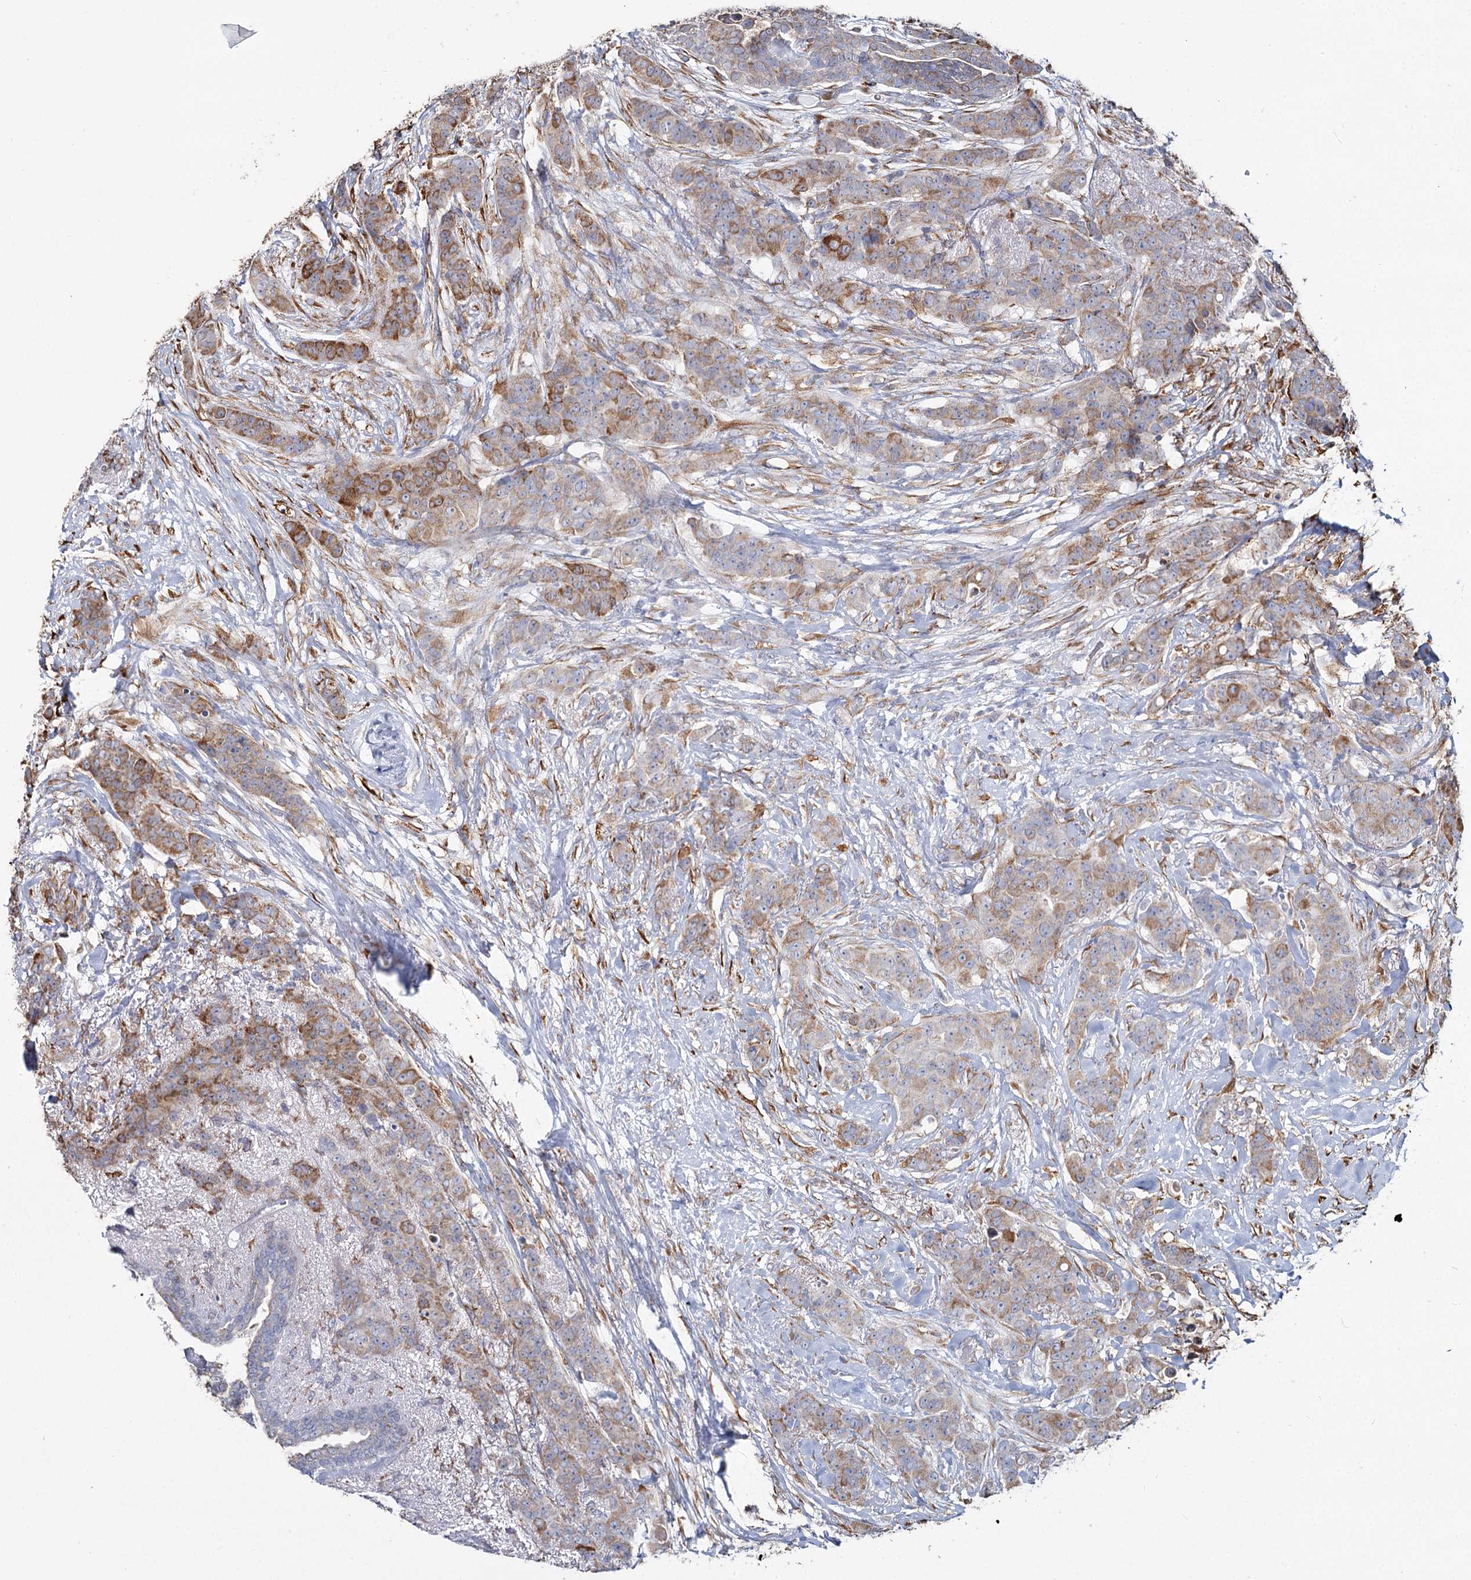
{"staining": {"intensity": "moderate", "quantity": ">75%", "location": "cytoplasmic/membranous"}, "tissue": "breast cancer", "cell_type": "Tumor cells", "image_type": "cancer", "snomed": [{"axis": "morphology", "description": "Duct carcinoma"}, {"axis": "topography", "description": "Breast"}], "caption": "A brown stain highlights moderate cytoplasmic/membranous positivity of a protein in human breast cancer (invasive ductal carcinoma) tumor cells.", "gene": "ZCCHC9", "patient": {"sex": "female", "age": 40}}